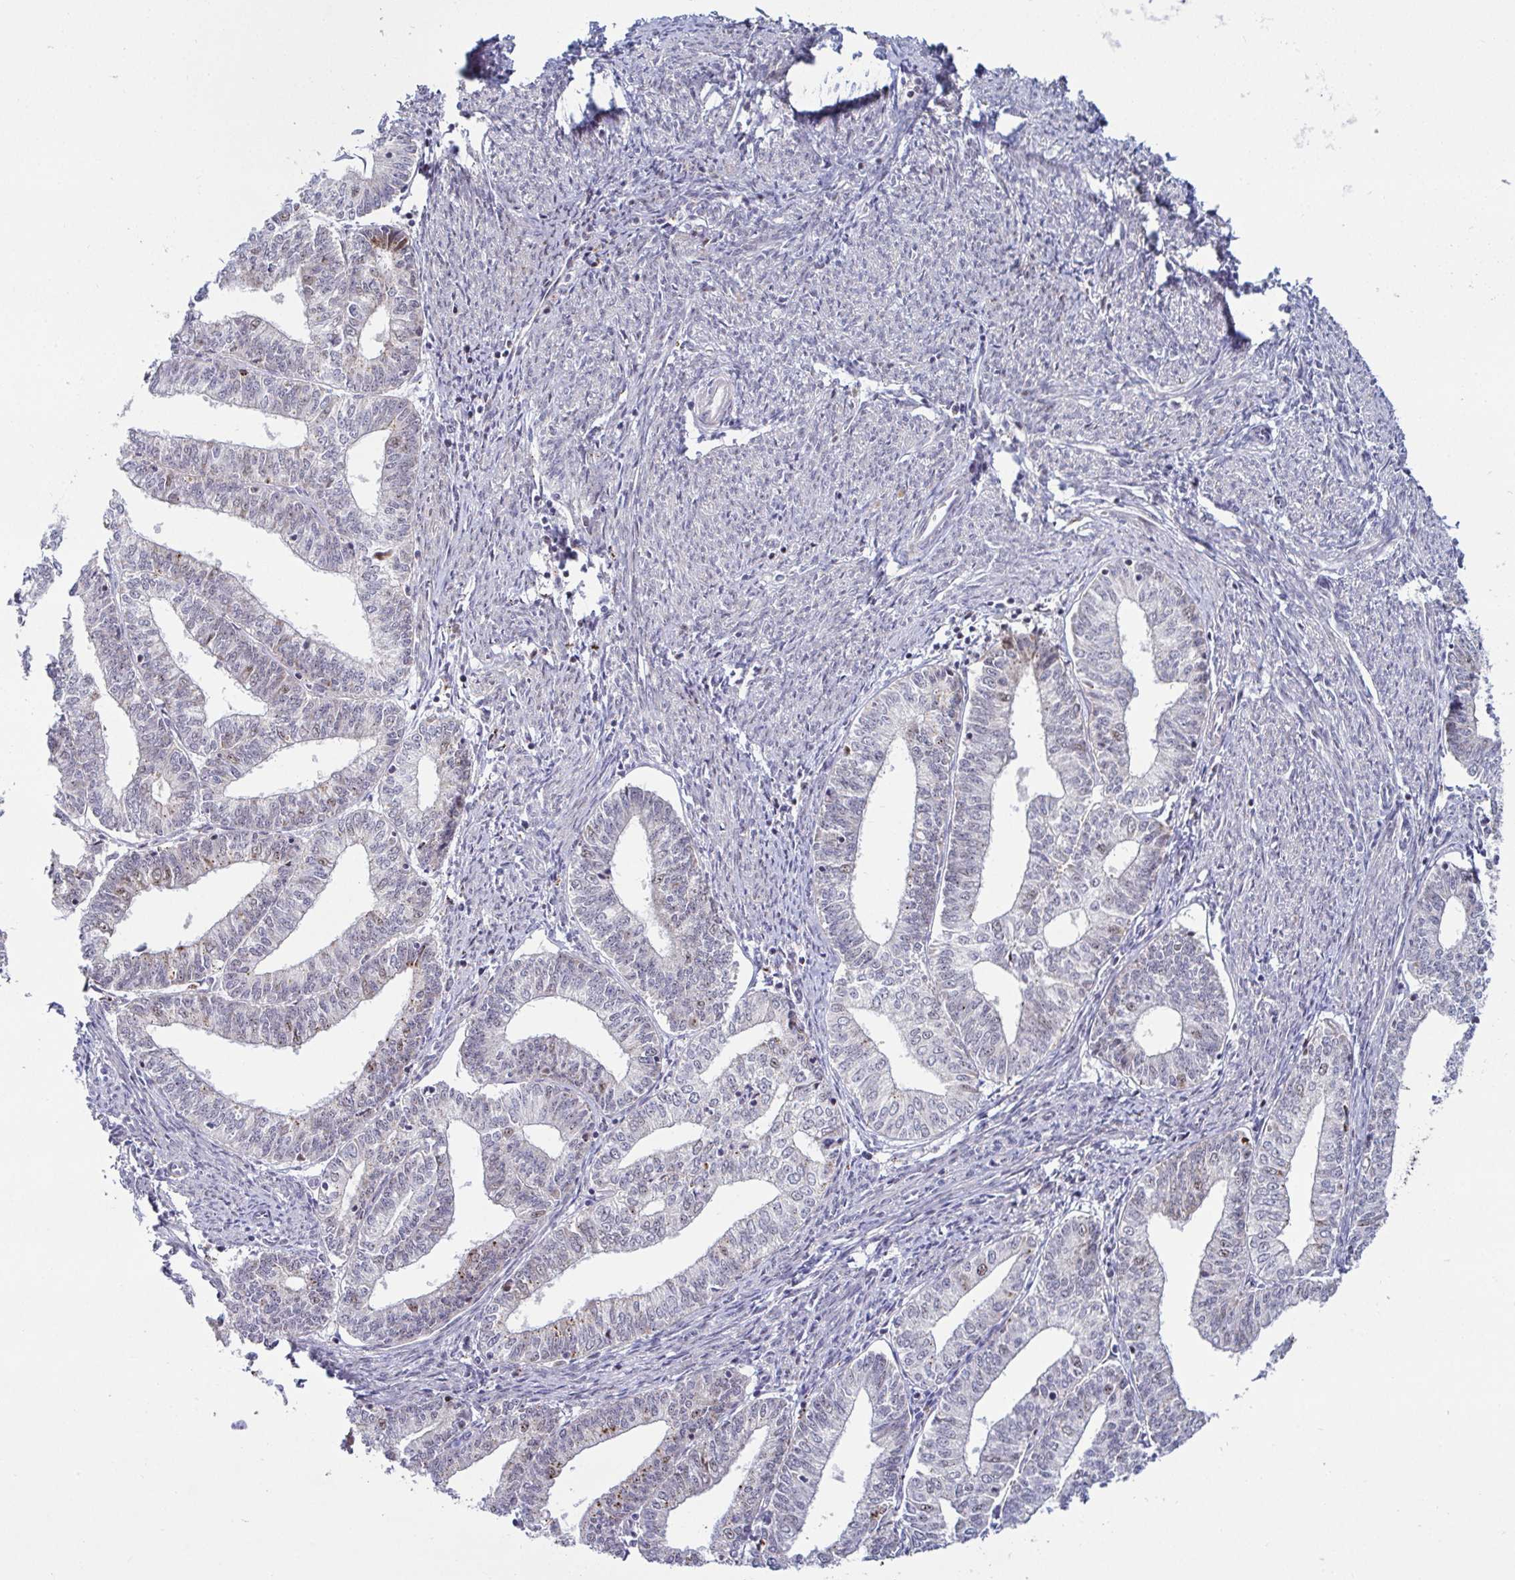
{"staining": {"intensity": "moderate", "quantity": "<25%", "location": "cytoplasmic/membranous"}, "tissue": "endometrial cancer", "cell_type": "Tumor cells", "image_type": "cancer", "snomed": [{"axis": "morphology", "description": "Adenocarcinoma, NOS"}, {"axis": "topography", "description": "Endometrium"}], "caption": "About <25% of tumor cells in endometrial adenocarcinoma demonstrate moderate cytoplasmic/membranous protein staining as visualized by brown immunohistochemical staining.", "gene": "DZIP1", "patient": {"sex": "female", "age": 61}}